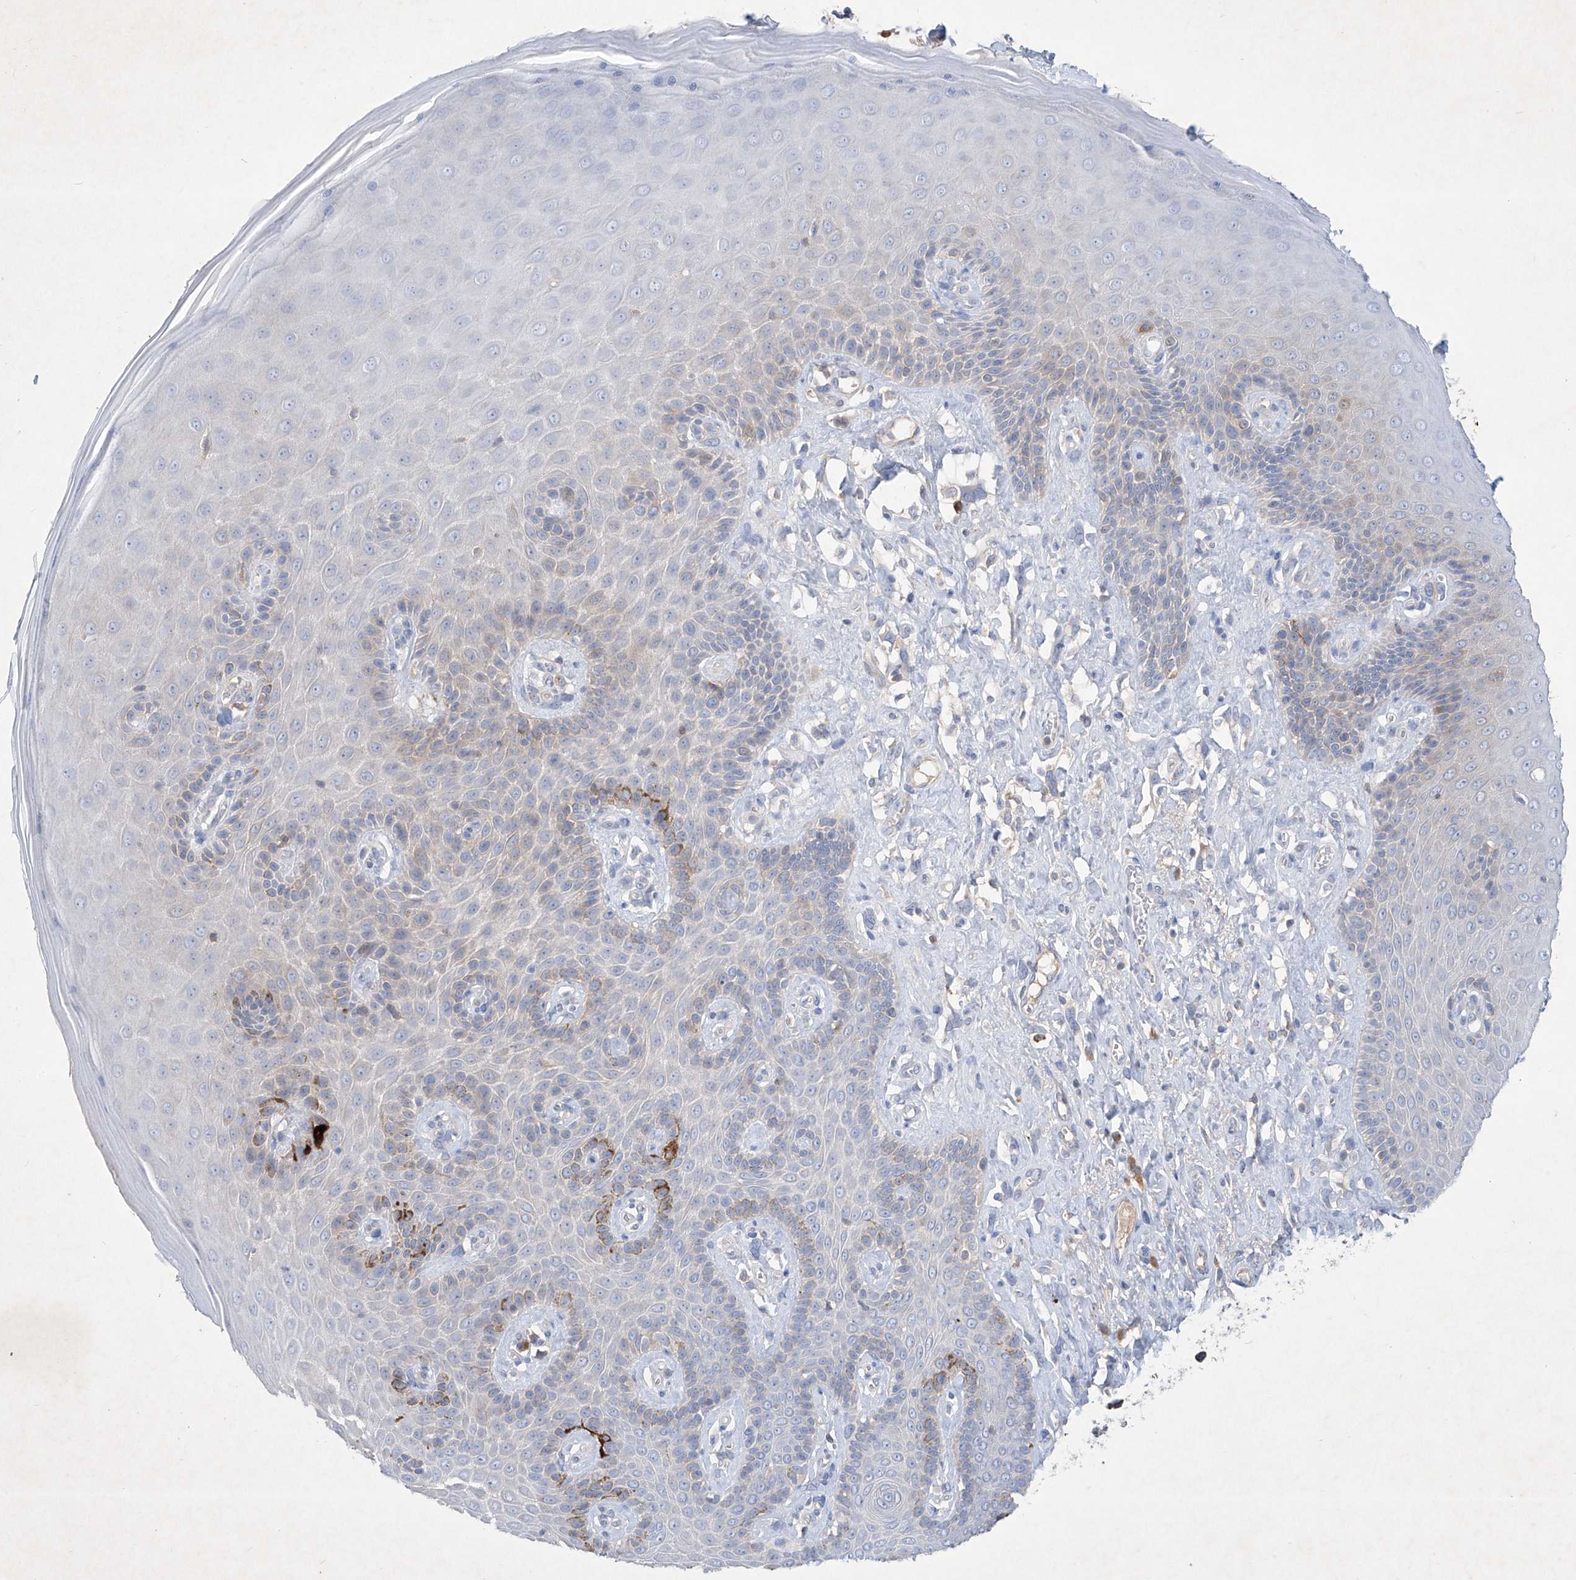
{"staining": {"intensity": "moderate", "quantity": "<25%", "location": "cytoplasmic/membranous"}, "tissue": "skin", "cell_type": "Epidermal cells", "image_type": "normal", "snomed": [{"axis": "morphology", "description": "Normal tissue, NOS"}, {"axis": "topography", "description": "Anal"}], "caption": "This histopathology image displays immunohistochemistry (IHC) staining of unremarkable human skin, with low moderate cytoplasmic/membranous expression in about <25% of epidermal cells.", "gene": "ASNS", "patient": {"sex": "male", "age": 69}}